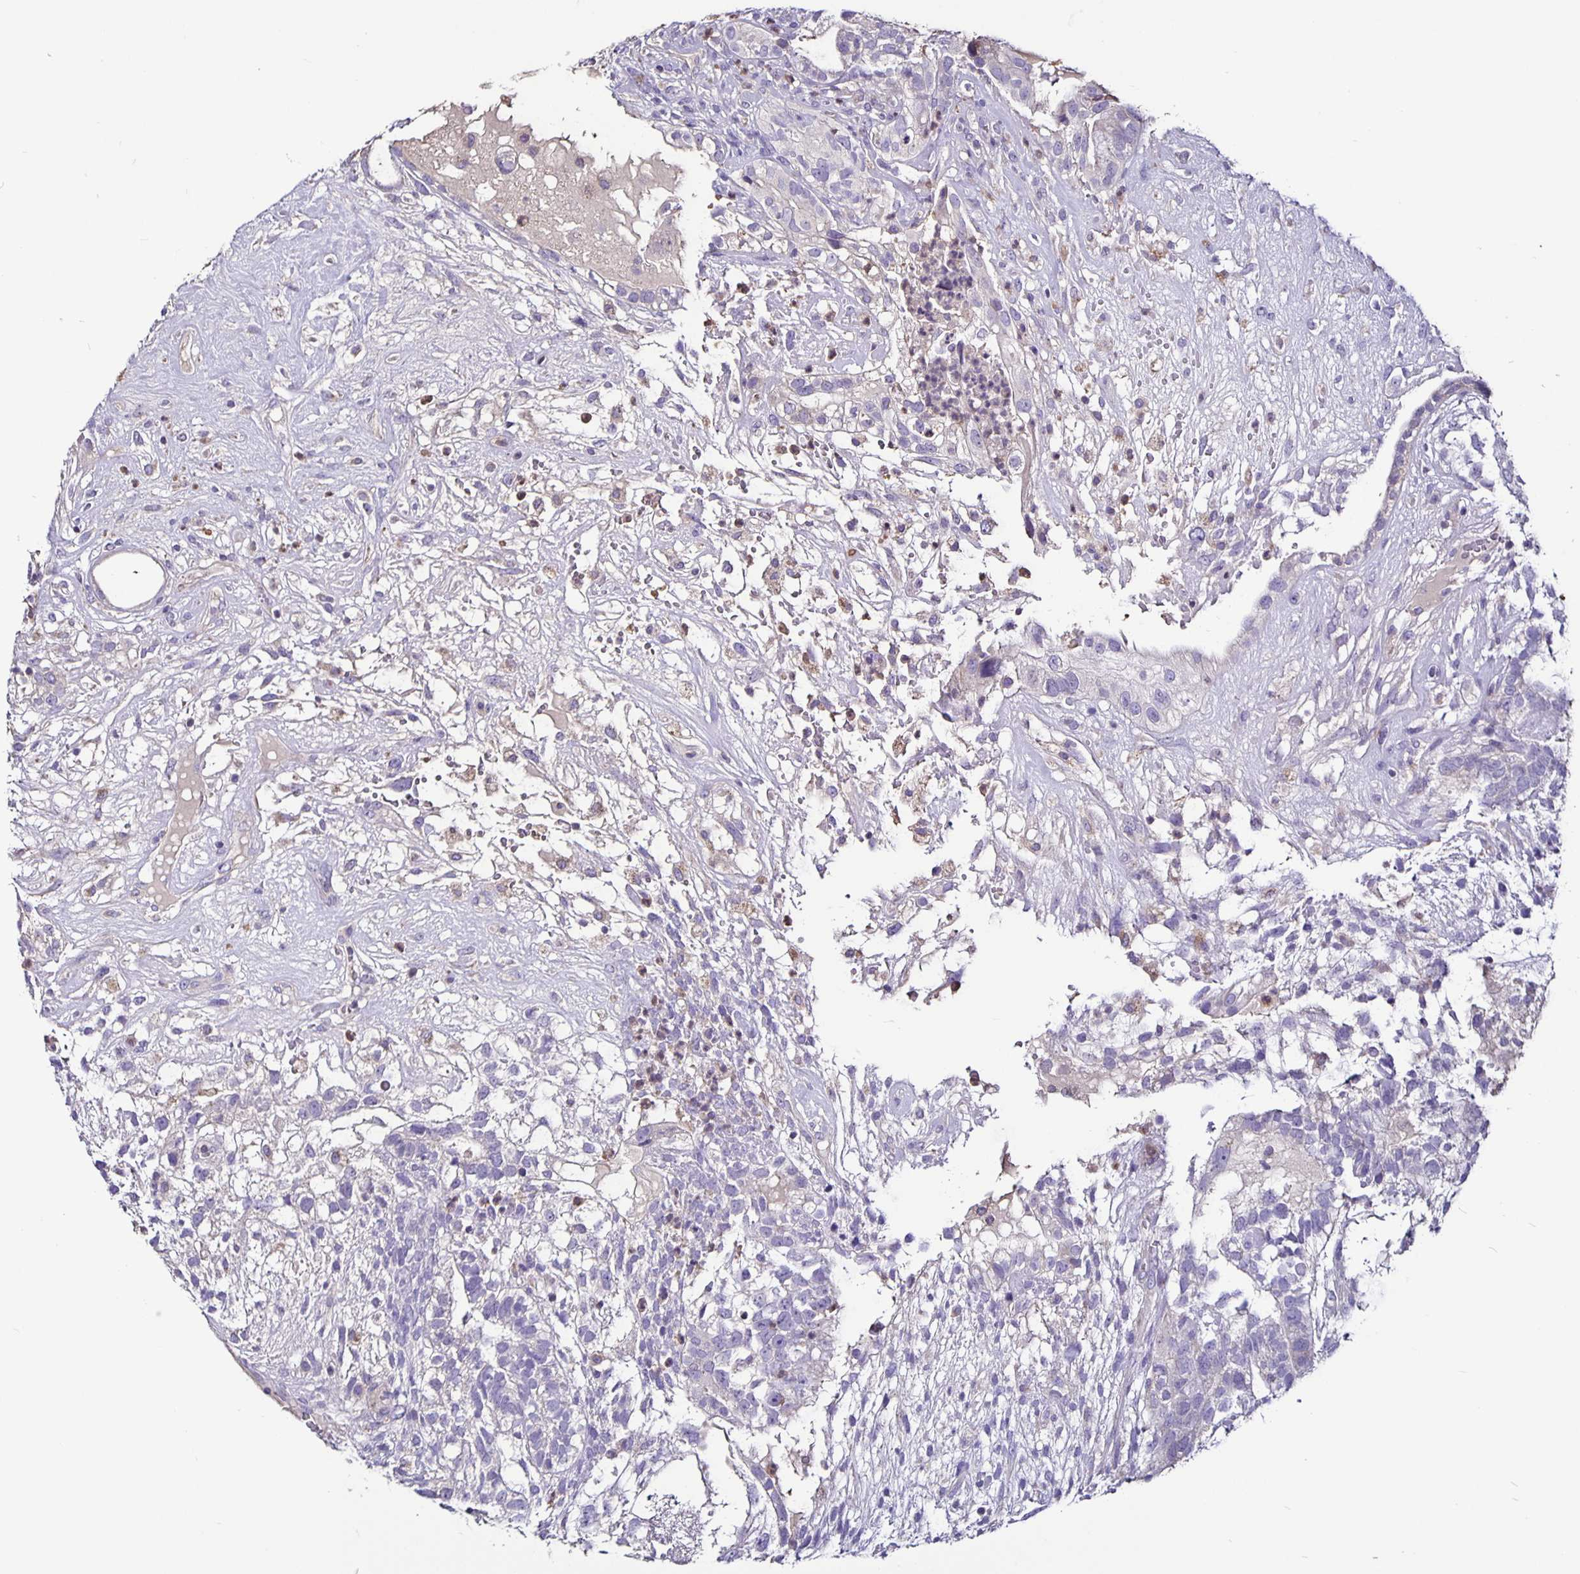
{"staining": {"intensity": "negative", "quantity": "none", "location": "none"}, "tissue": "testis cancer", "cell_type": "Tumor cells", "image_type": "cancer", "snomed": [{"axis": "morphology", "description": "Seminoma, NOS"}, {"axis": "morphology", "description": "Carcinoma, Embryonal, NOS"}, {"axis": "topography", "description": "Testis"}], "caption": "Immunohistochemistry (IHC) micrograph of human testis cancer (embryonal carcinoma) stained for a protein (brown), which shows no staining in tumor cells.", "gene": "FCER1A", "patient": {"sex": "male", "age": 41}}